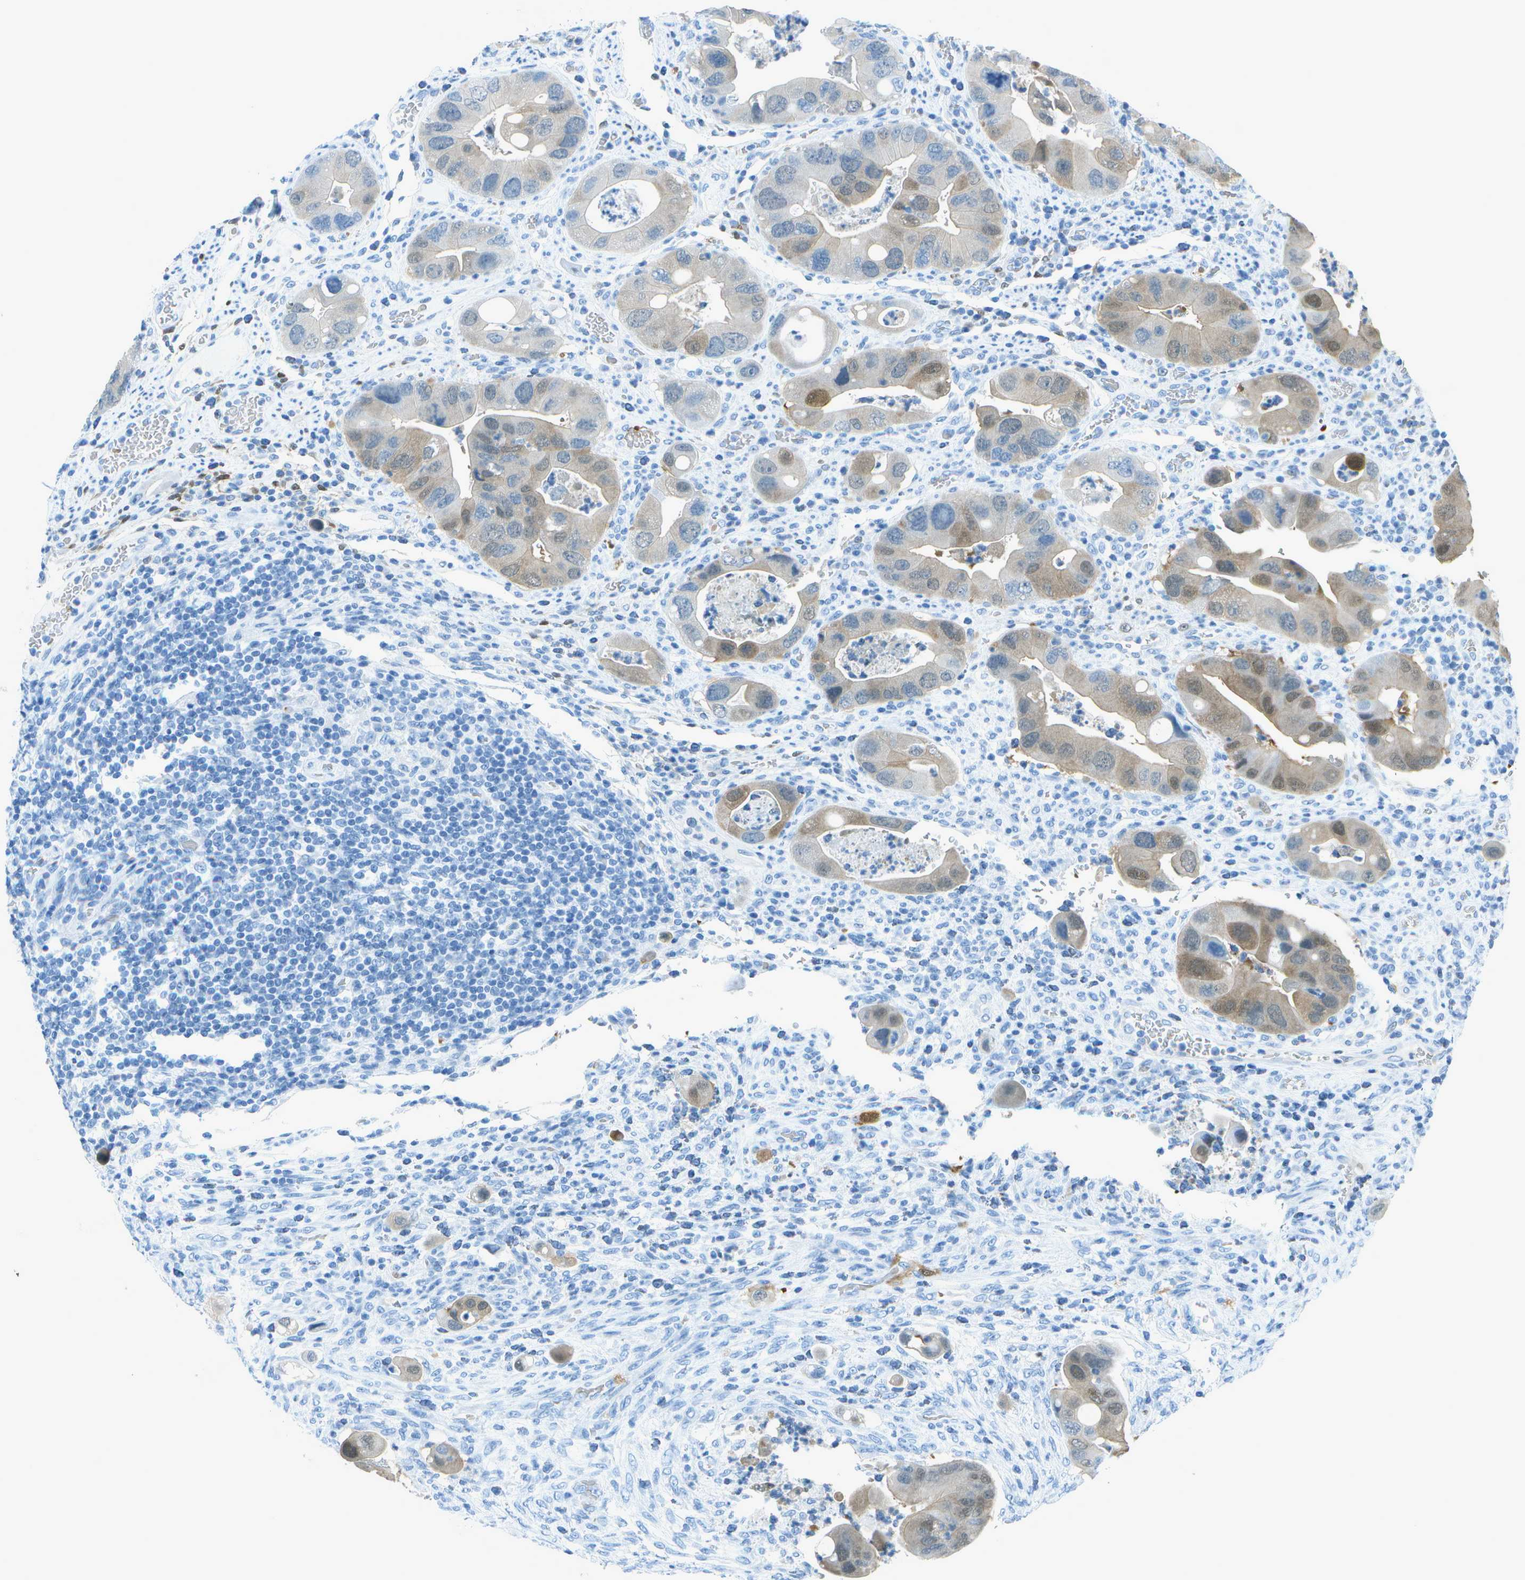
{"staining": {"intensity": "weak", "quantity": "25%-75%", "location": "cytoplasmic/membranous,nuclear"}, "tissue": "colorectal cancer", "cell_type": "Tumor cells", "image_type": "cancer", "snomed": [{"axis": "morphology", "description": "Adenocarcinoma, NOS"}, {"axis": "topography", "description": "Rectum"}], "caption": "Immunohistochemical staining of human colorectal adenocarcinoma reveals weak cytoplasmic/membranous and nuclear protein positivity in about 25%-75% of tumor cells.", "gene": "ASL", "patient": {"sex": "female", "age": 57}}